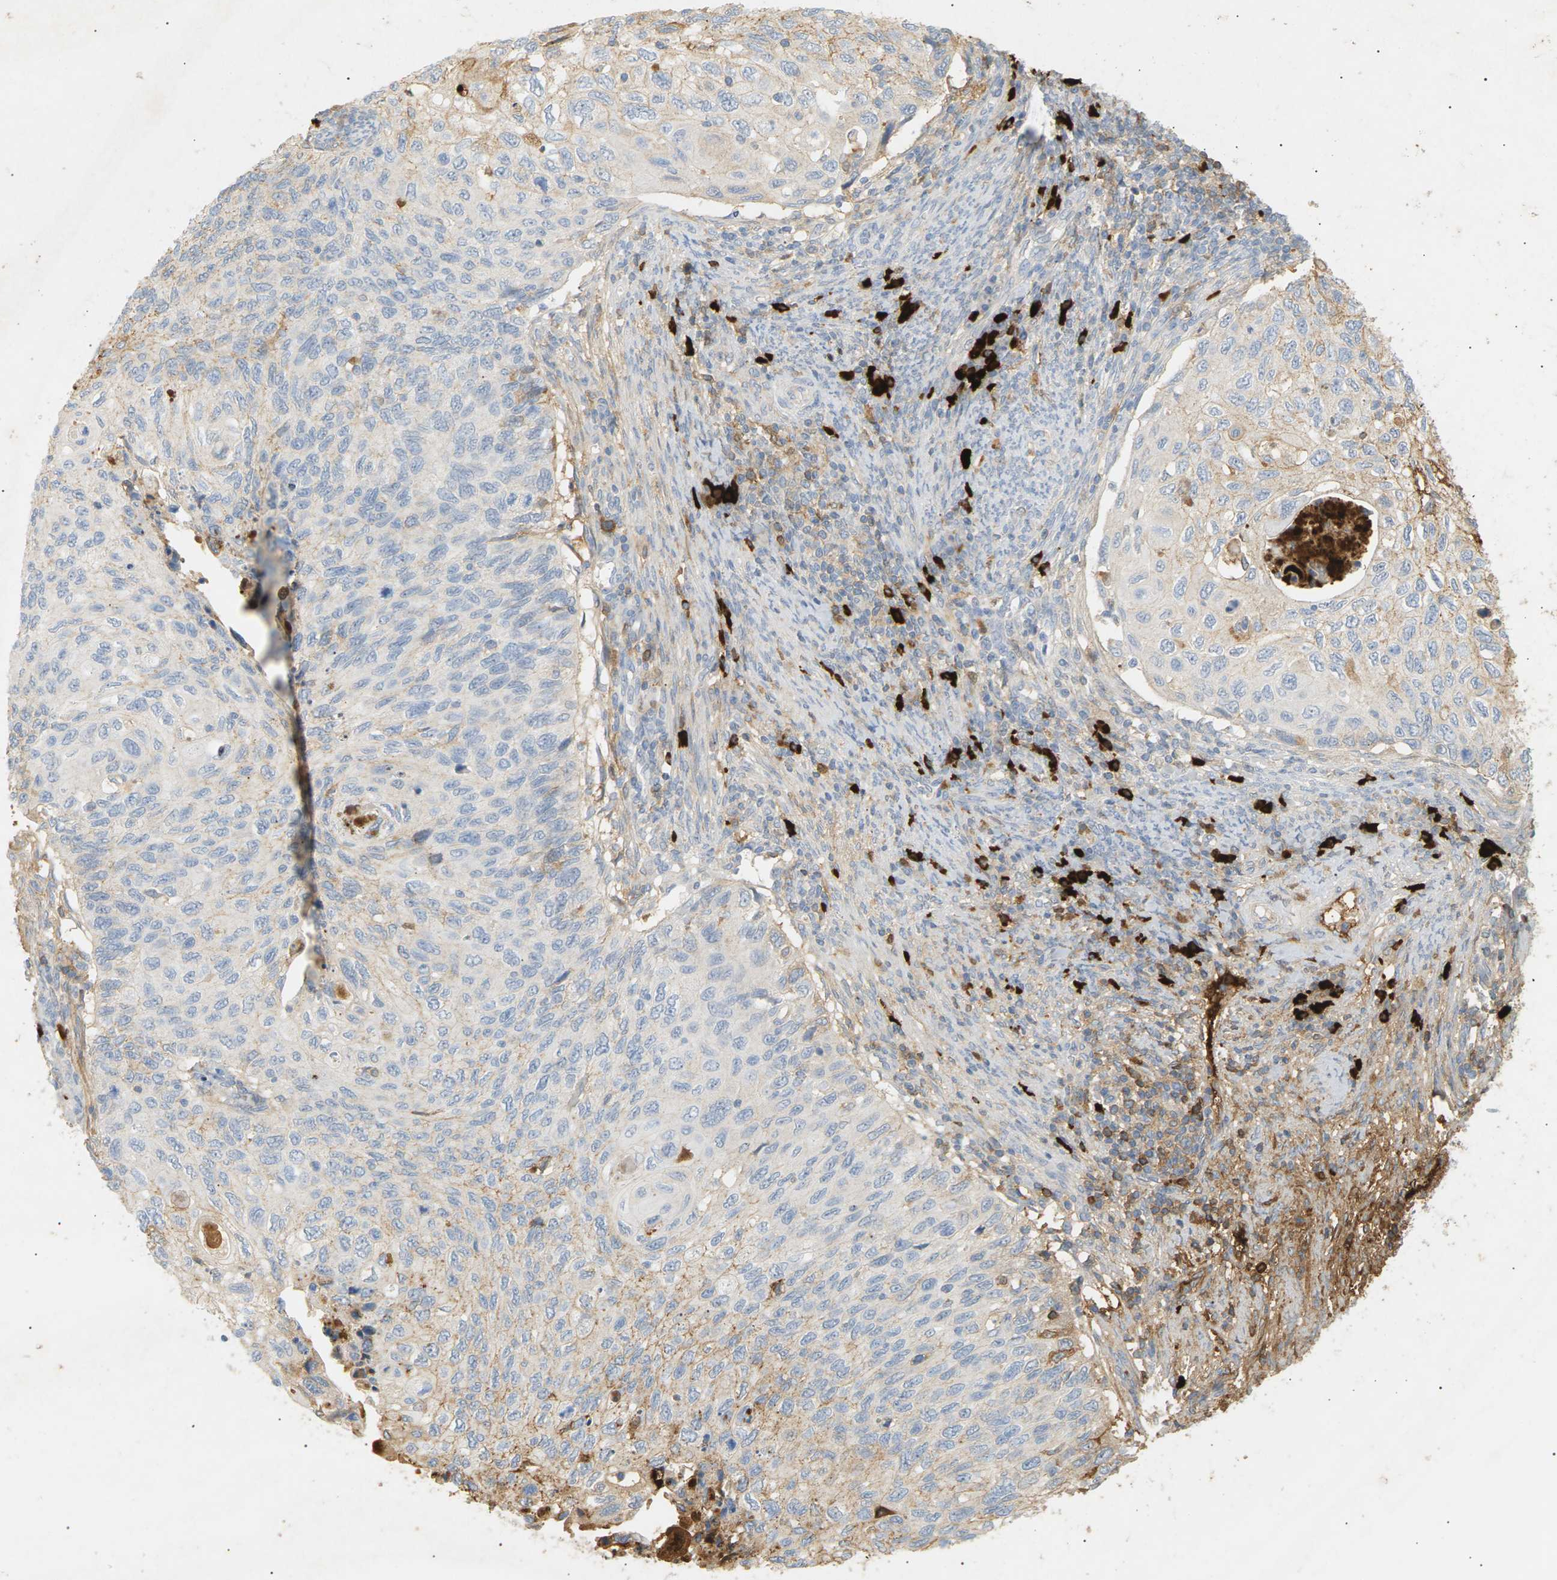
{"staining": {"intensity": "weak", "quantity": "<25%", "location": "cytoplasmic/membranous"}, "tissue": "cervical cancer", "cell_type": "Tumor cells", "image_type": "cancer", "snomed": [{"axis": "morphology", "description": "Squamous cell carcinoma, NOS"}, {"axis": "topography", "description": "Cervix"}], "caption": "Immunohistochemistry (IHC) micrograph of human squamous cell carcinoma (cervical) stained for a protein (brown), which demonstrates no positivity in tumor cells.", "gene": "IGLC3", "patient": {"sex": "female", "age": 70}}